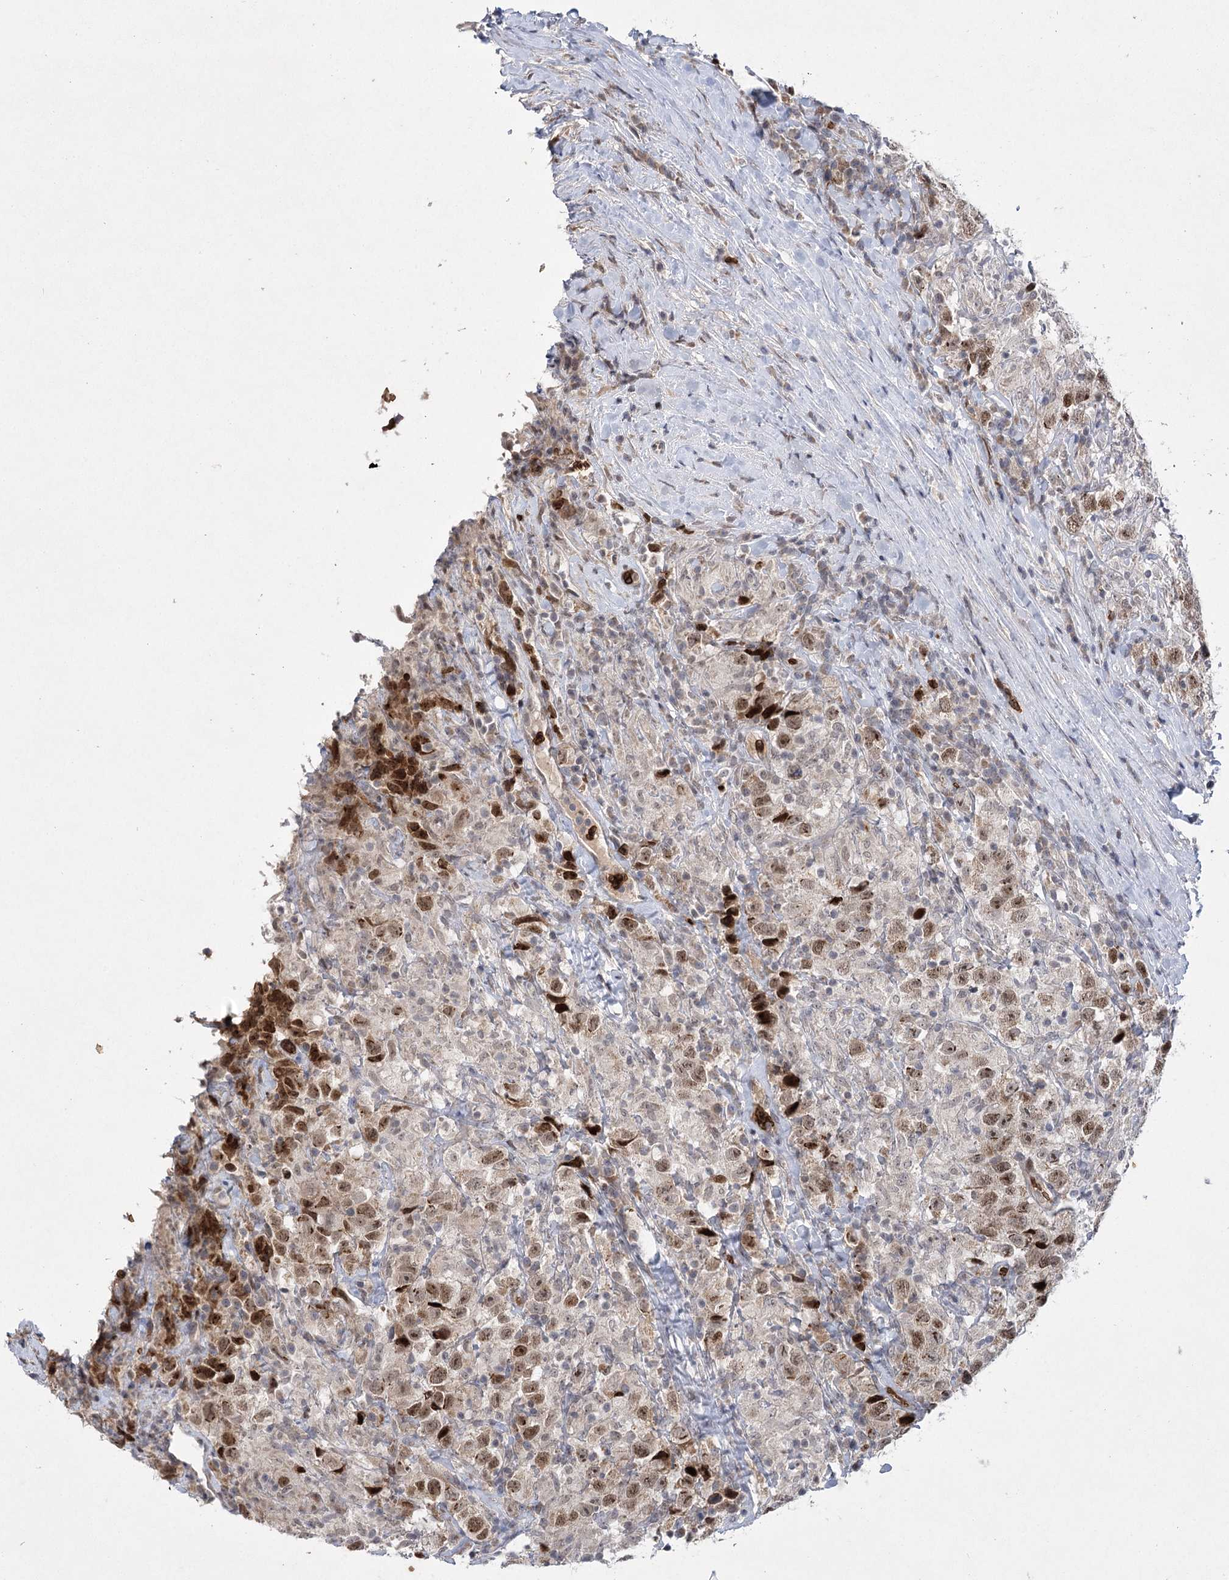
{"staining": {"intensity": "moderate", "quantity": ">75%", "location": "nuclear"}, "tissue": "testis cancer", "cell_type": "Tumor cells", "image_type": "cancer", "snomed": [{"axis": "morphology", "description": "Seminoma, NOS"}, {"axis": "topography", "description": "Testis"}], "caption": "Immunohistochemistry (IHC) photomicrograph of testis cancer stained for a protein (brown), which demonstrates medium levels of moderate nuclear positivity in about >75% of tumor cells.", "gene": "NSMCE4A", "patient": {"sex": "male", "age": 41}}